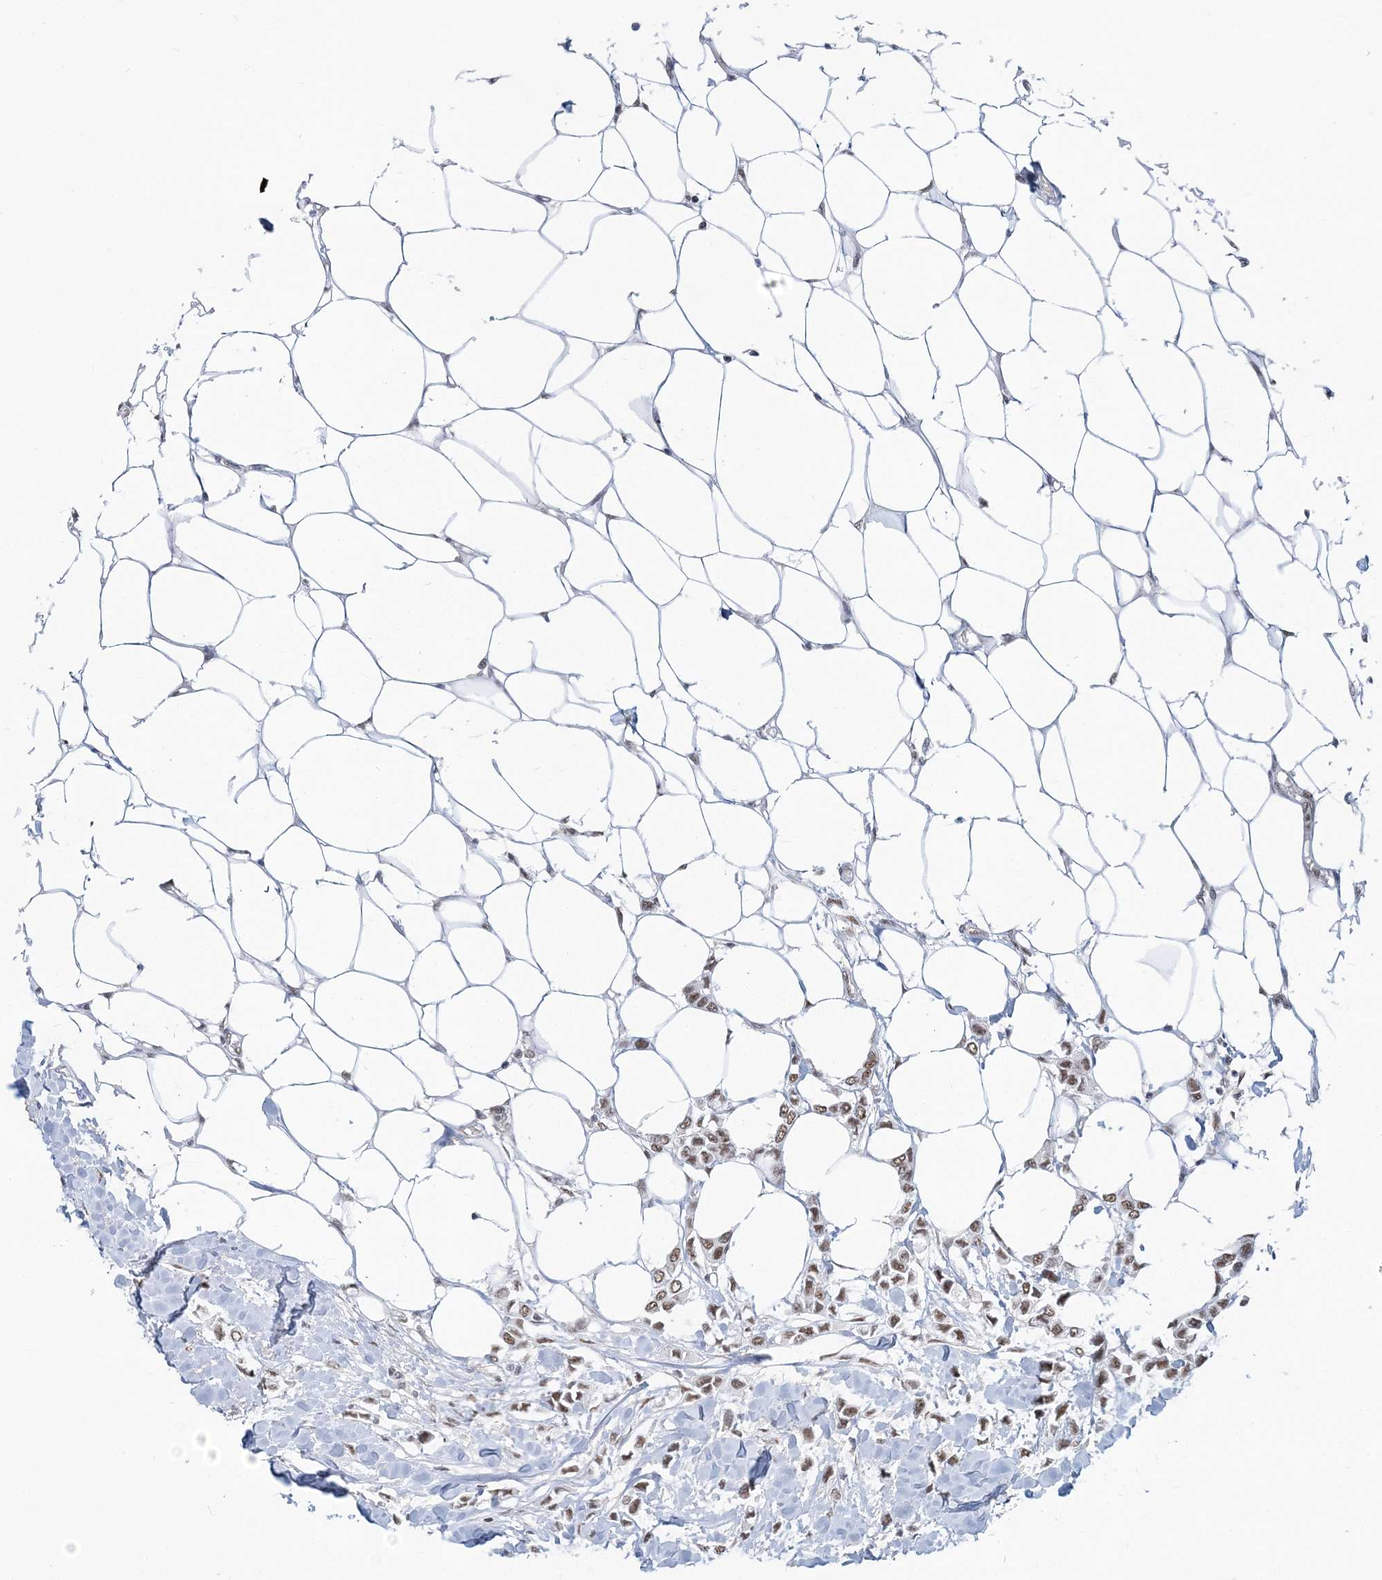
{"staining": {"intensity": "moderate", "quantity": ">75%", "location": "nuclear"}, "tissue": "breast cancer", "cell_type": "Tumor cells", "image_type": "cancer", "snomed": [{"axis": "morphology", "description": "Lobular carcinoma"}, {"axis": "topography", "description": "Breast"}], "caption": "A histopathology image showing moderate nuclear positivity in about >75% of tumor cells in breast lobular carcinoma, as visualized by brown immunohistochemical staining.", "gene": "PLRG1", "patient": {"sex": "female", "age": 51}}